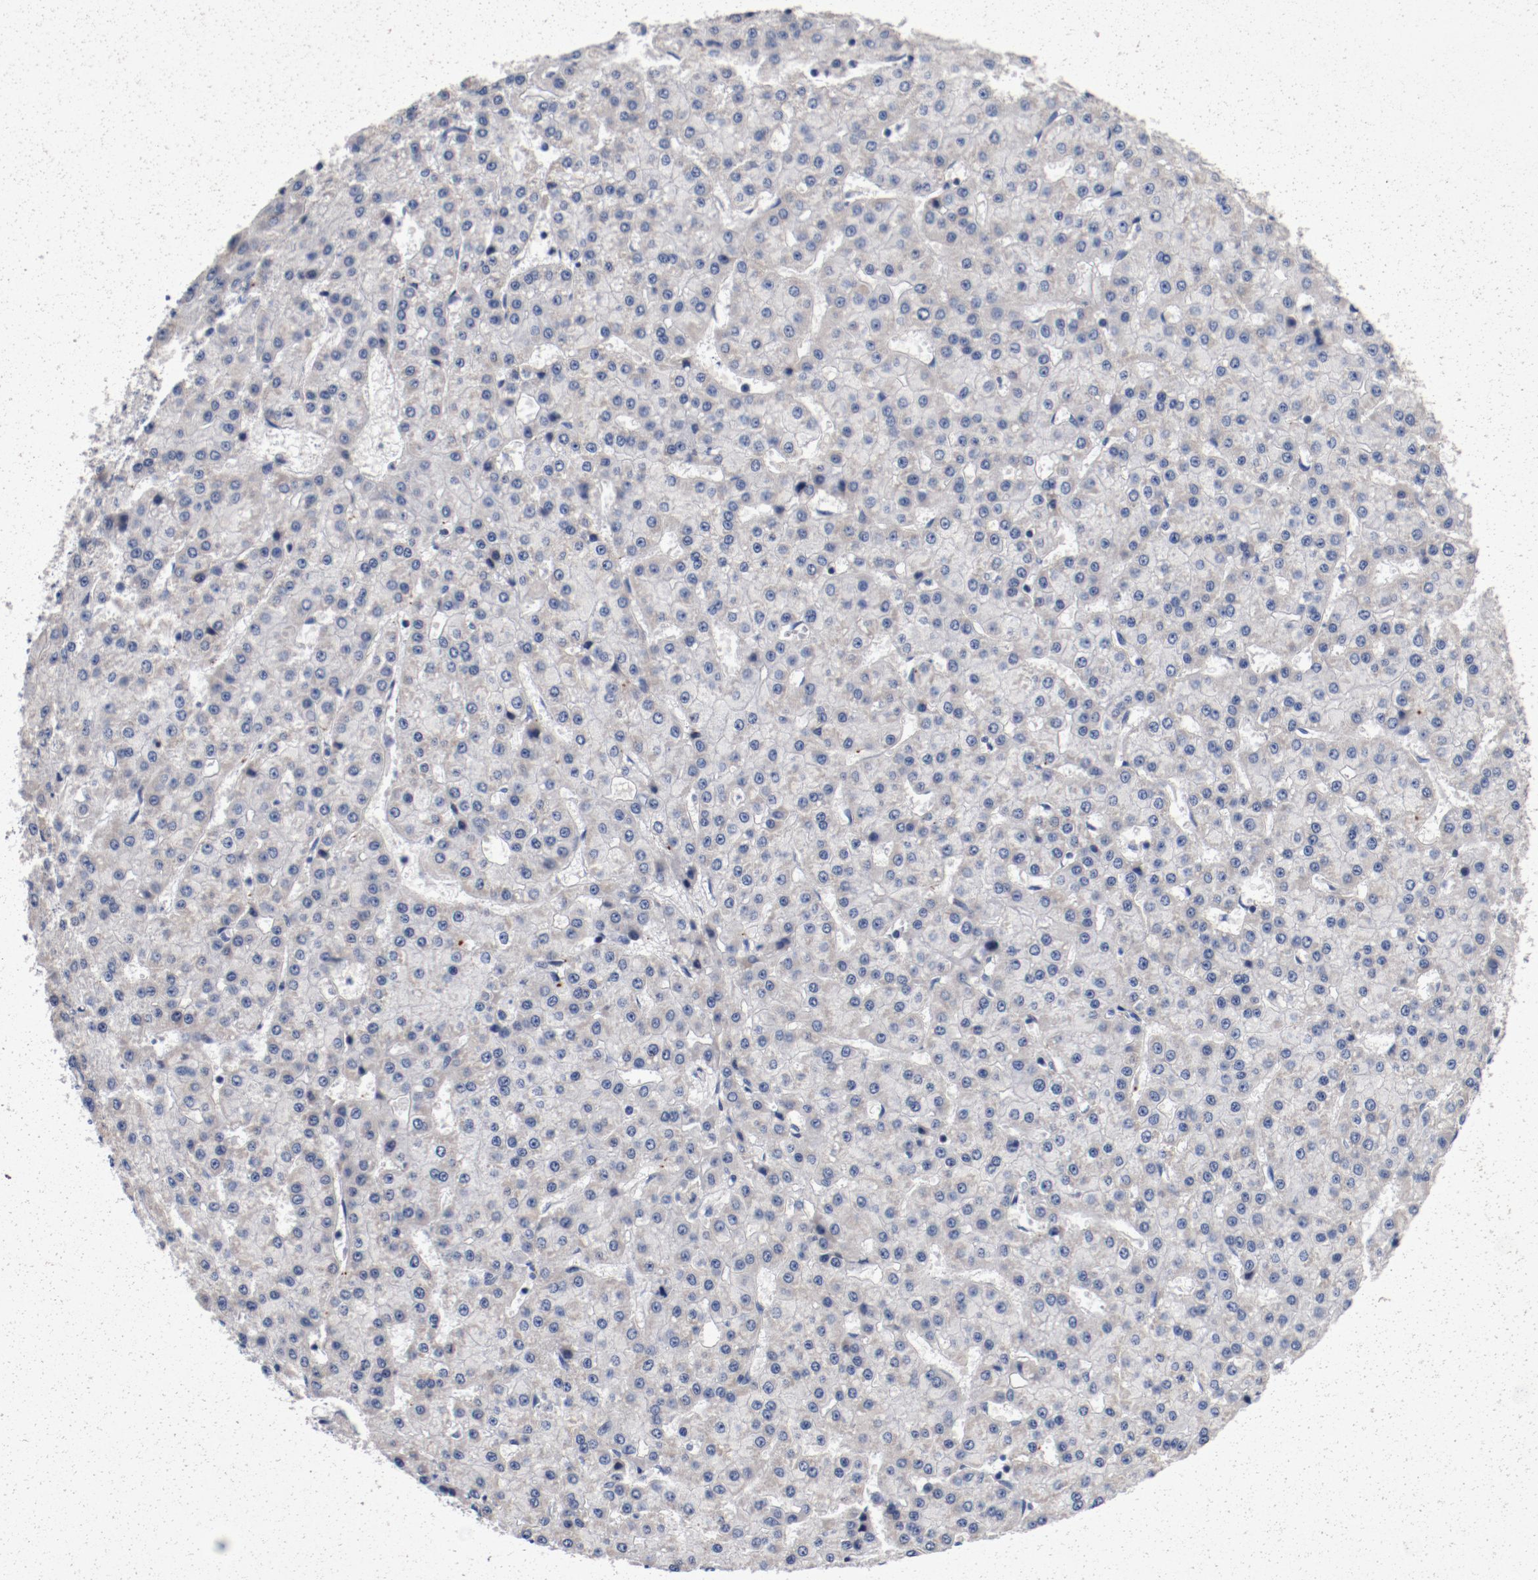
{"staining": {"intensity": "negative", "quantity": "none", "location": "none"}, "tissue": "liver cancer", "cell_type": "Tumor cells", "image_type": "cancer", "snomed": [{"axis": "morphology", "description": "Carcinoma, Hepatocellular, NOS"}, {"axis": "topography", "description": "Liver"}], "caption": "An immunohistochemistry (IHC) micrograph of hepatocellular carcinoma (liver) is shown. There is no staining in tumor cells of hepatocellular carcinoma (liver). (DAB immunohistochemistry (IHC), high magnification).", "gene": "PIM1", "patient": {"sex": "male", "age": 47}}